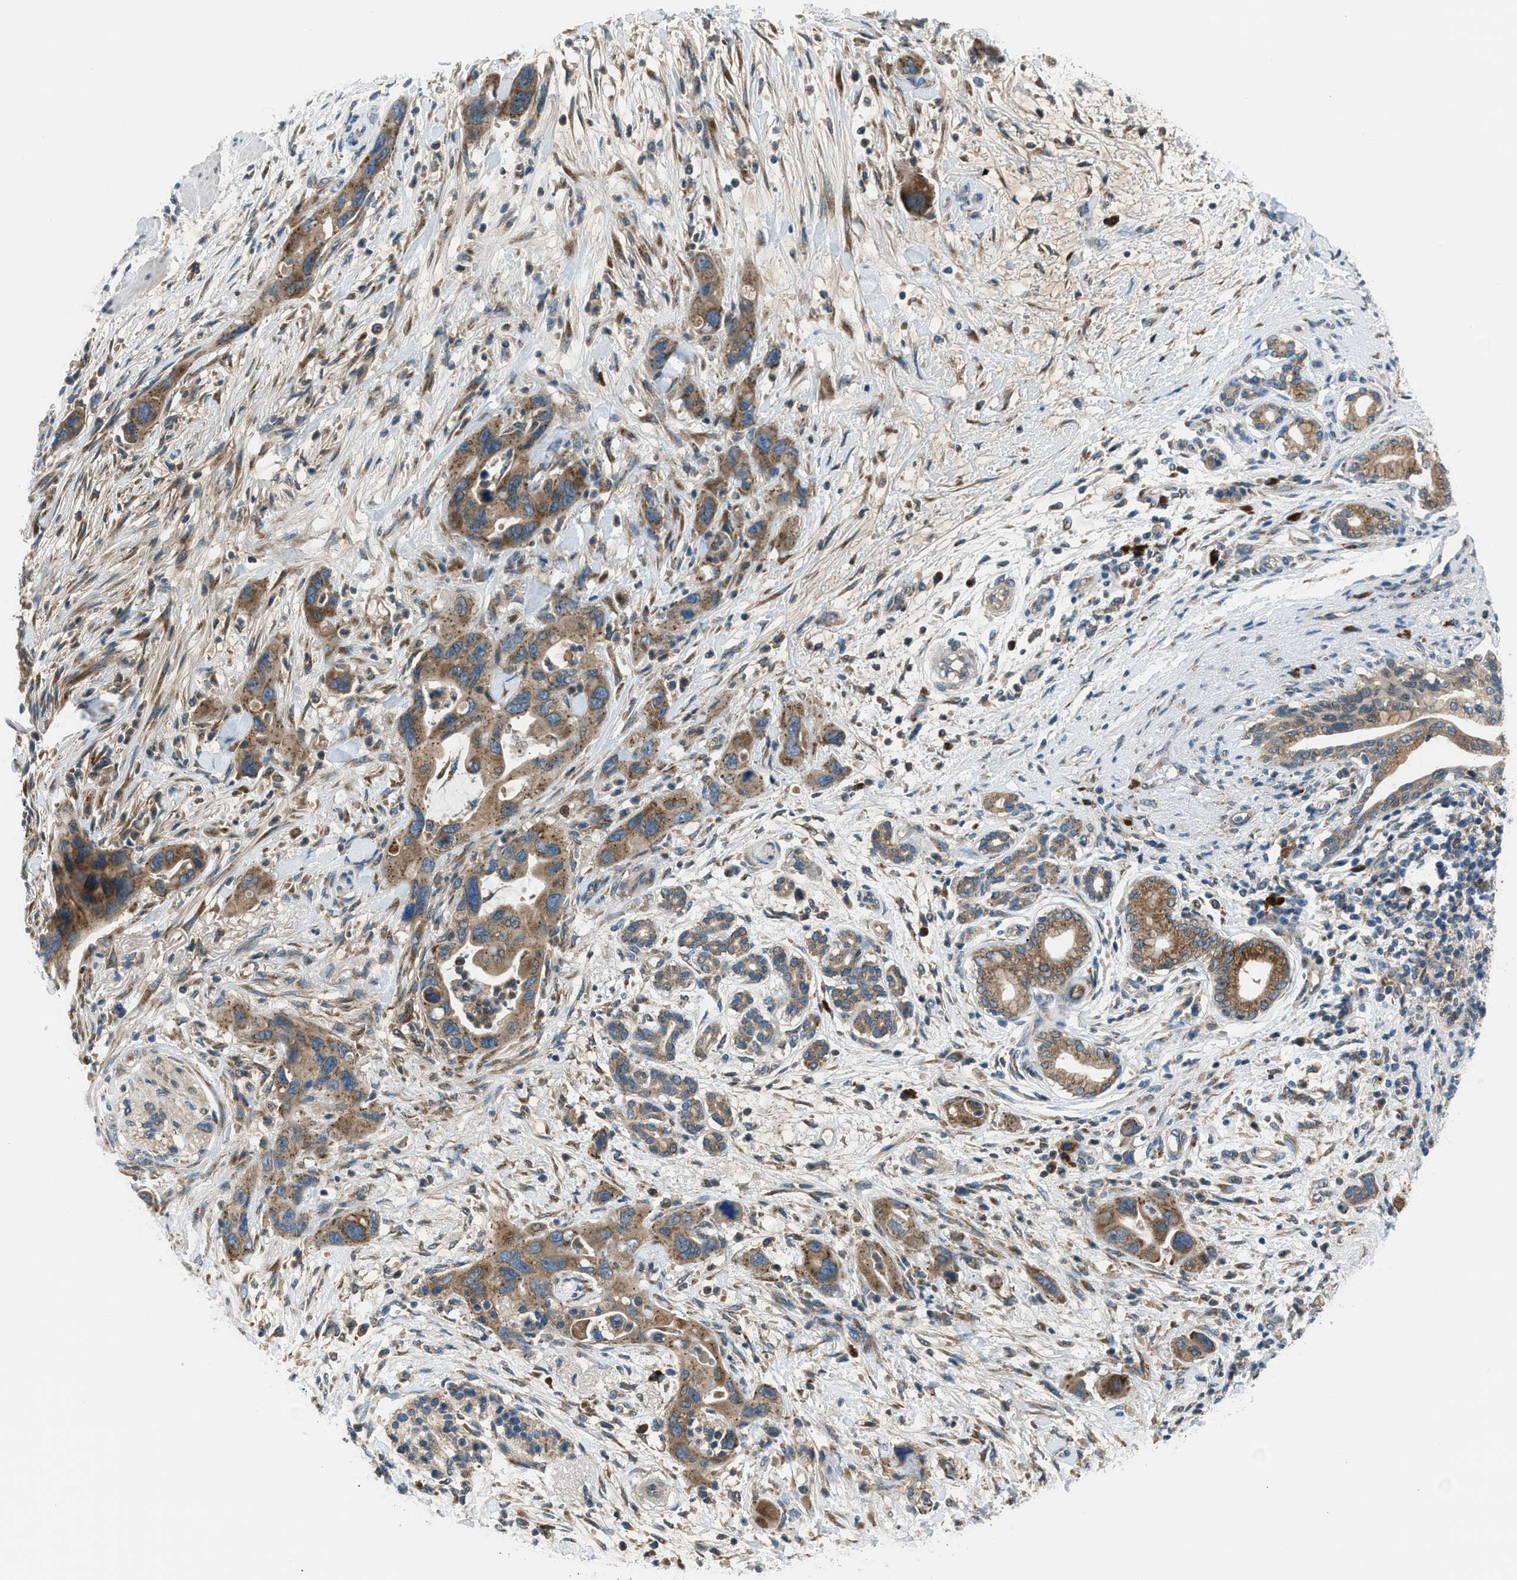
{"staining": {"intensity": "moderate", "quantity": ">75%", "location": "cytoplasmic/membranous"}, "tissue": "pancreatic cancer", "cell_type": "Tumor cells", "image_type": "cancer", "snomed": [{"axis": "morphology", "description": "Normal tissue, NOS"}, {"axis": "morphology", "description": "Adenocarcinoma, NOS"}, {"axis": "topography", "description": "Pancreas"}], "caption": "High-magnification brightfield microscopy of pancreatic adenocarcinoma stained with DAB (3,3'-diaminobenzidine) (brown) and counterstained with hematoxylin (blue). tumor cells exhibit moderate cytoplasmic/membranous staining is identified in about>75% of cells.", "gene": "EDARADD", "patient": {"sex": "female", "age": 71}}